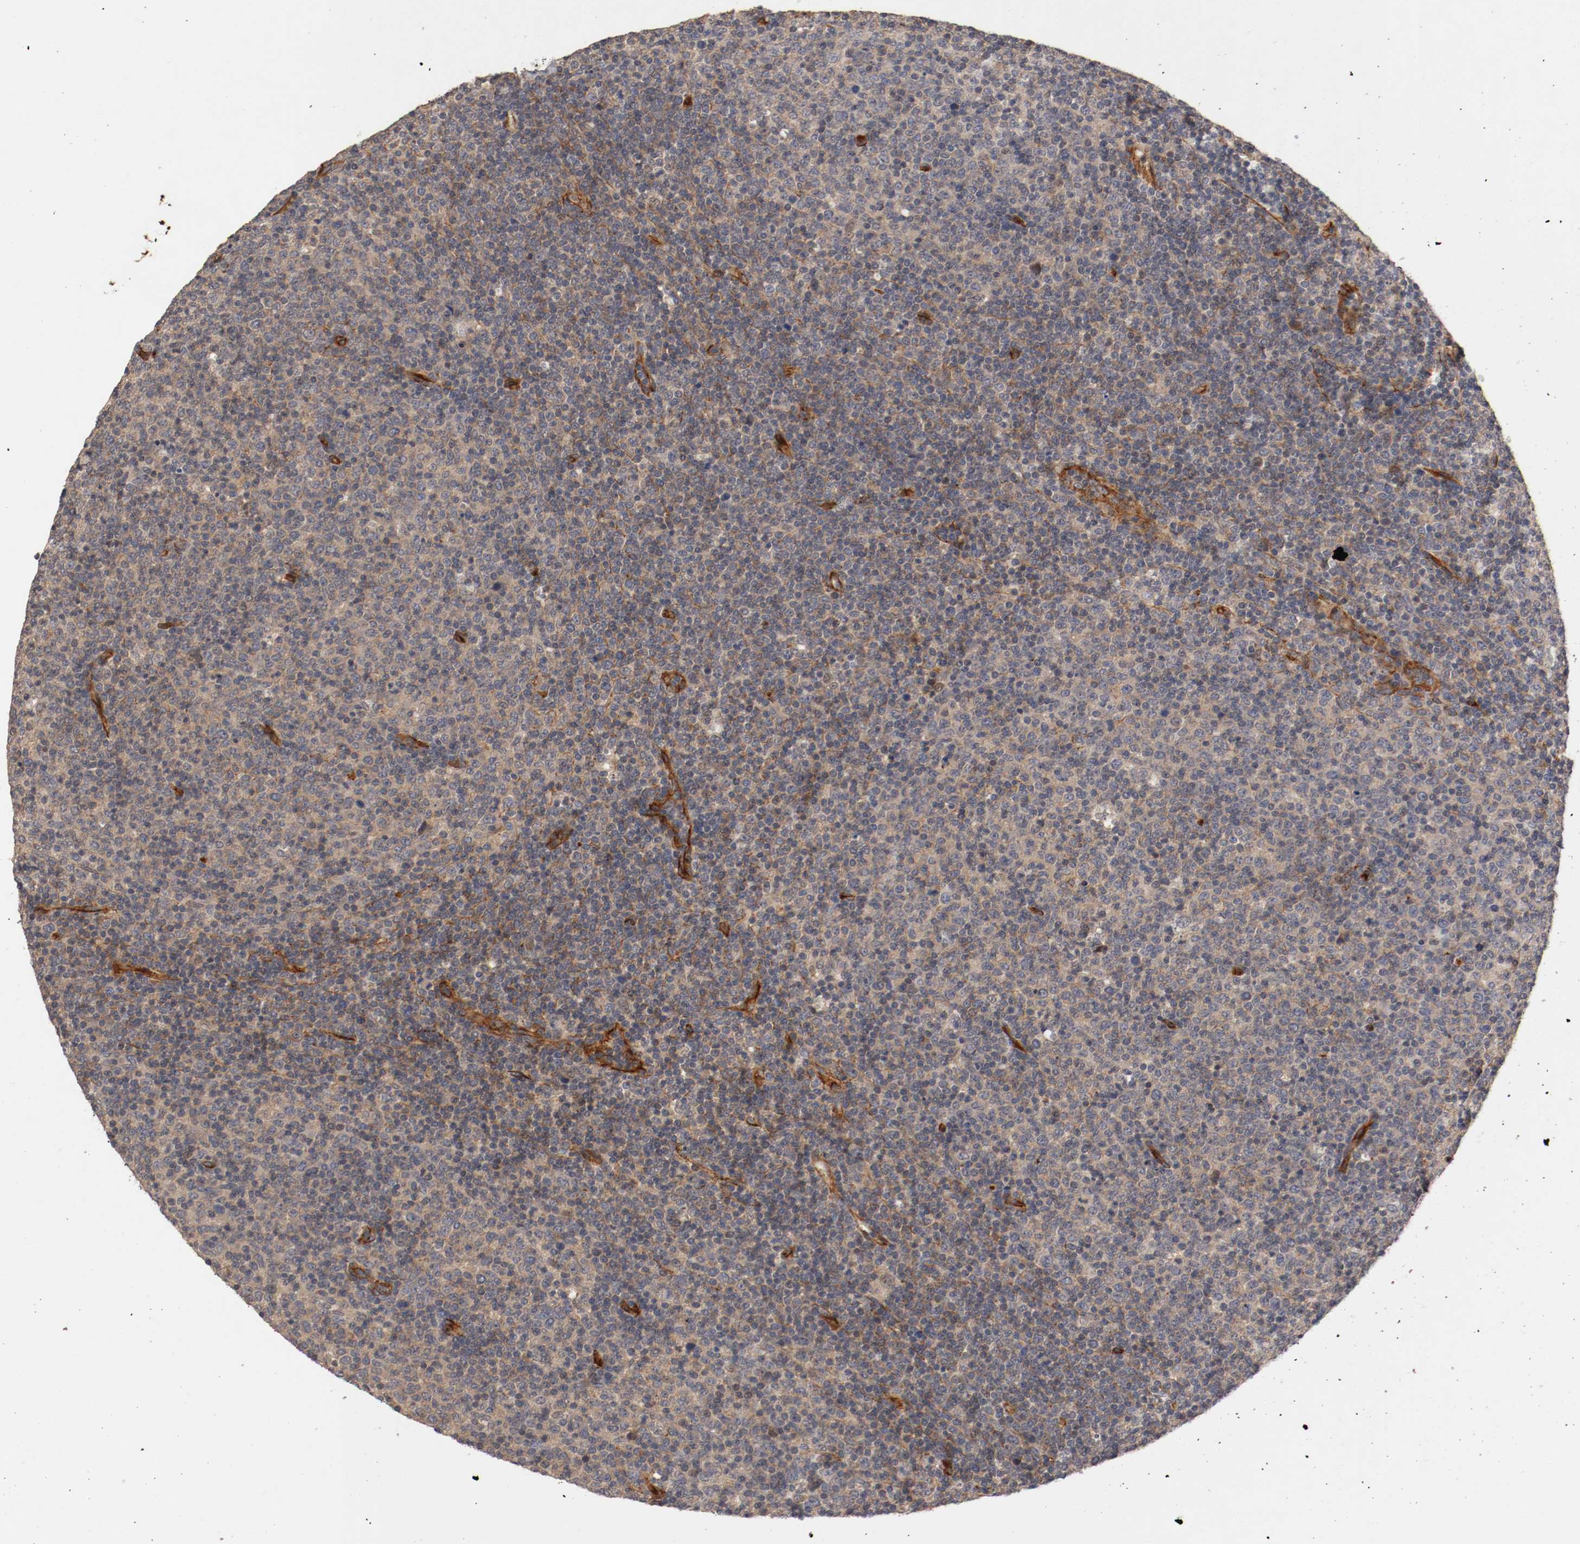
{"staining": {"intensity": "moderate", "quantity": "25%-75%", "location": "cytoplasmic/membranous"}, "tissue": "lymphoma", "cell_type": "Tumor cells", "image_type": "cancer", "snomed": [{"axis": "morphology", "description": "Malignant lymphoma, non-Hodgkin's type, Low grade"}, {"axis": "topography", "description": "Lymph node"}], "caption": "The histopathology image exhibits a brown stain indicating the presence of a protein in the cytoplasmic/membranous of tumor cells in lymphoma. Using DAB (brown) and hematoxylin (blue) stains, captured at high magnification using brightfield microscopy.", "gene": "TYK2", "patient": {"sex": "male", "age": 70}}